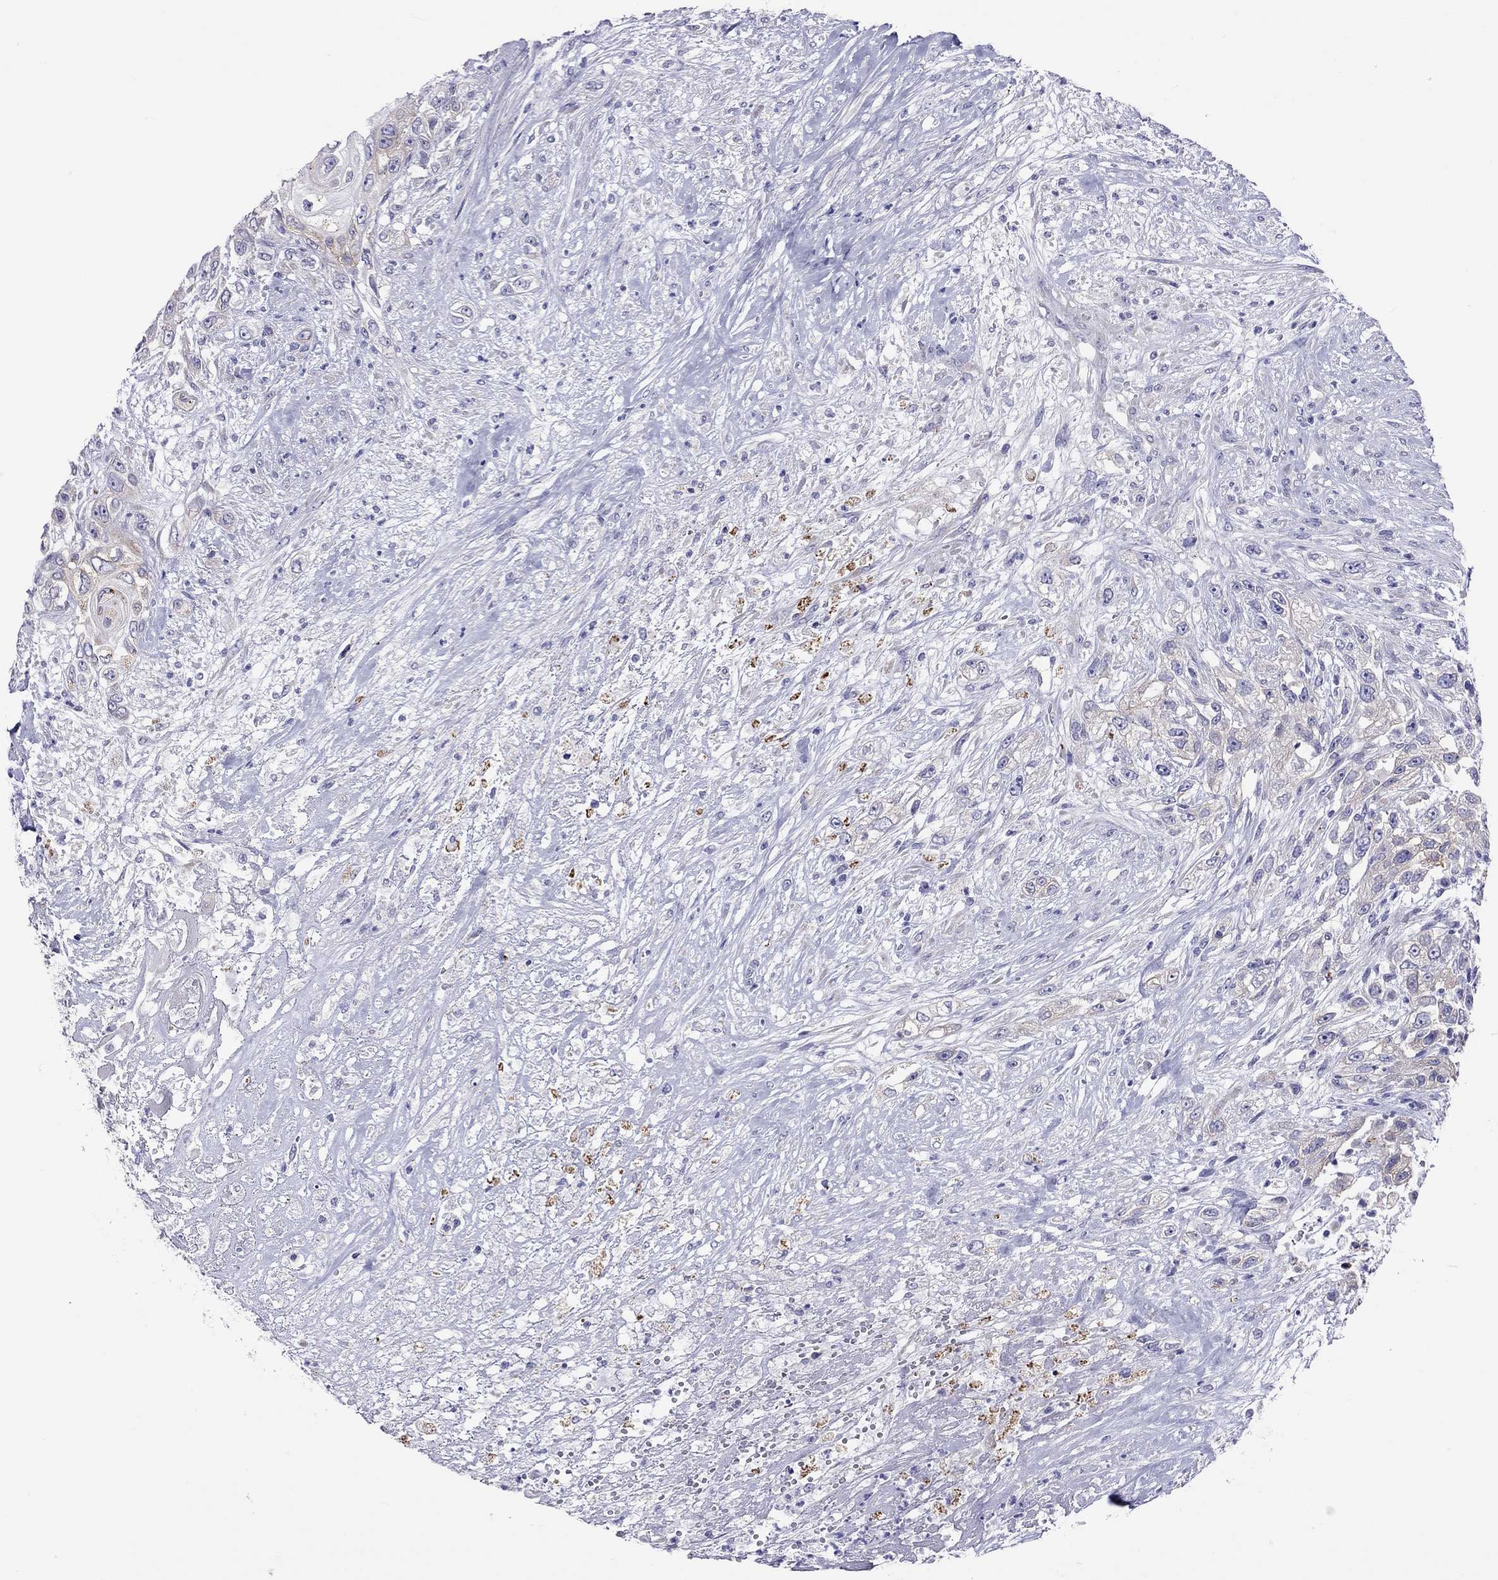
{"staining": {"intensity": "negative", "quantity": "none", "location": "none"}, "tissue": "urothelial cancer", "cell_type": "Tumor cells", "image_type": "cancer", "snomed": [{"axis": "morphology", "description": "Urothelial carcinoma, High grade"}, {"axis": "topography", "description": "Urinary bladder"}], "caption": "The histopathology image exhibits no staining of tumor cells in high-grade urothelial carcinoma.", "gene": "COL9A1", "patient": {"sex": "female", "age": 56}}